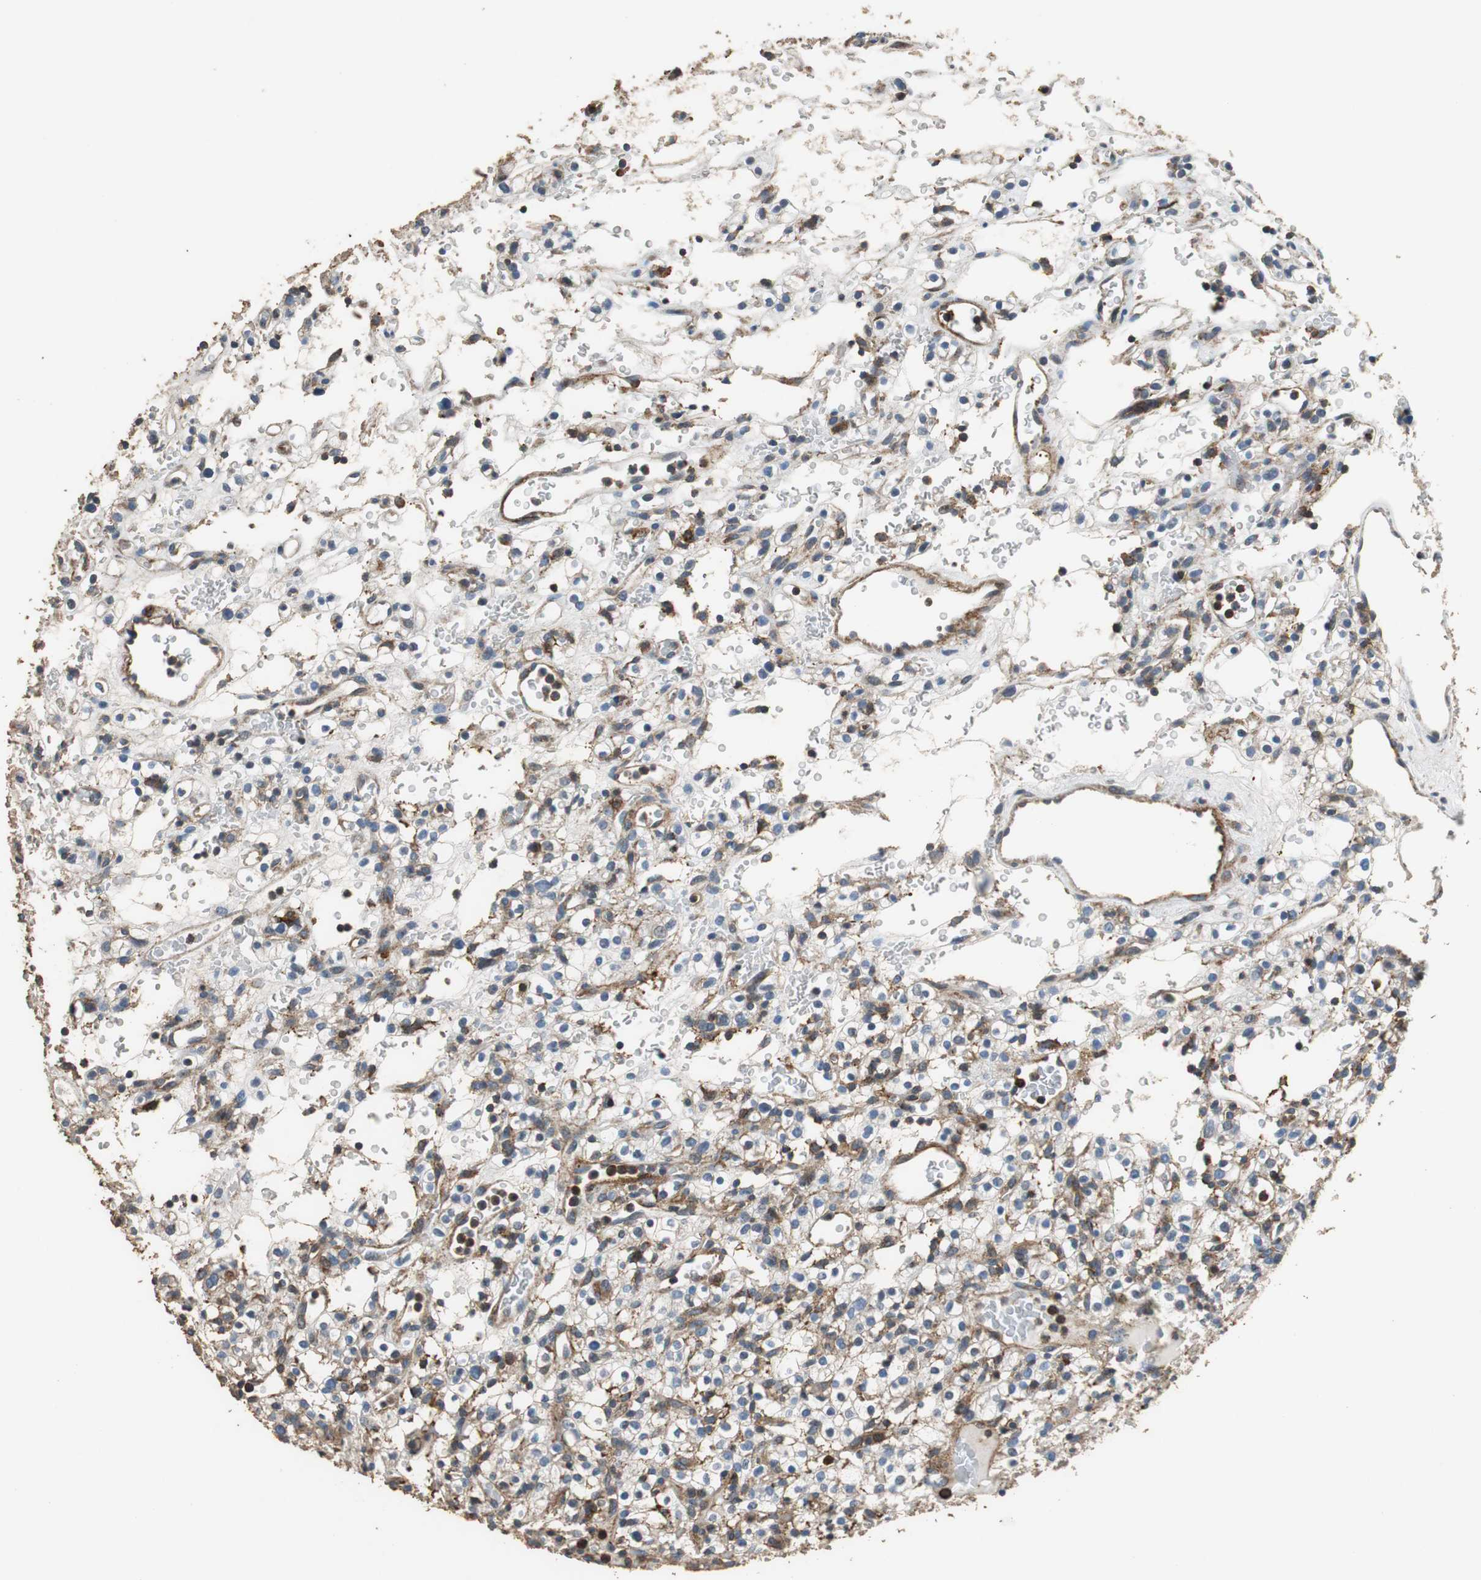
{"staining": {"intensity": "weak", "quantity": "<25%", "location": "cytoplasmic/membranous"}, "tissue": "renal cancer", "cell_type": "Tumor cells", "image_type": "cancer", "snomed": [{"axis": "morphology", "description": "Normal tissue, NOS"}, {"axis": "morphology", "description": "Adenocarcinoma, NOS"}, {"axis": "topography", "description": "Kidney"}], "caption": "A high-resolution image shows IHC staining of renal cancer (adenocarcinoma), which displays no significant positivity in tumor cells.", "gene": "PRKRA", "patient": {"sex": "female", "age": 72}}